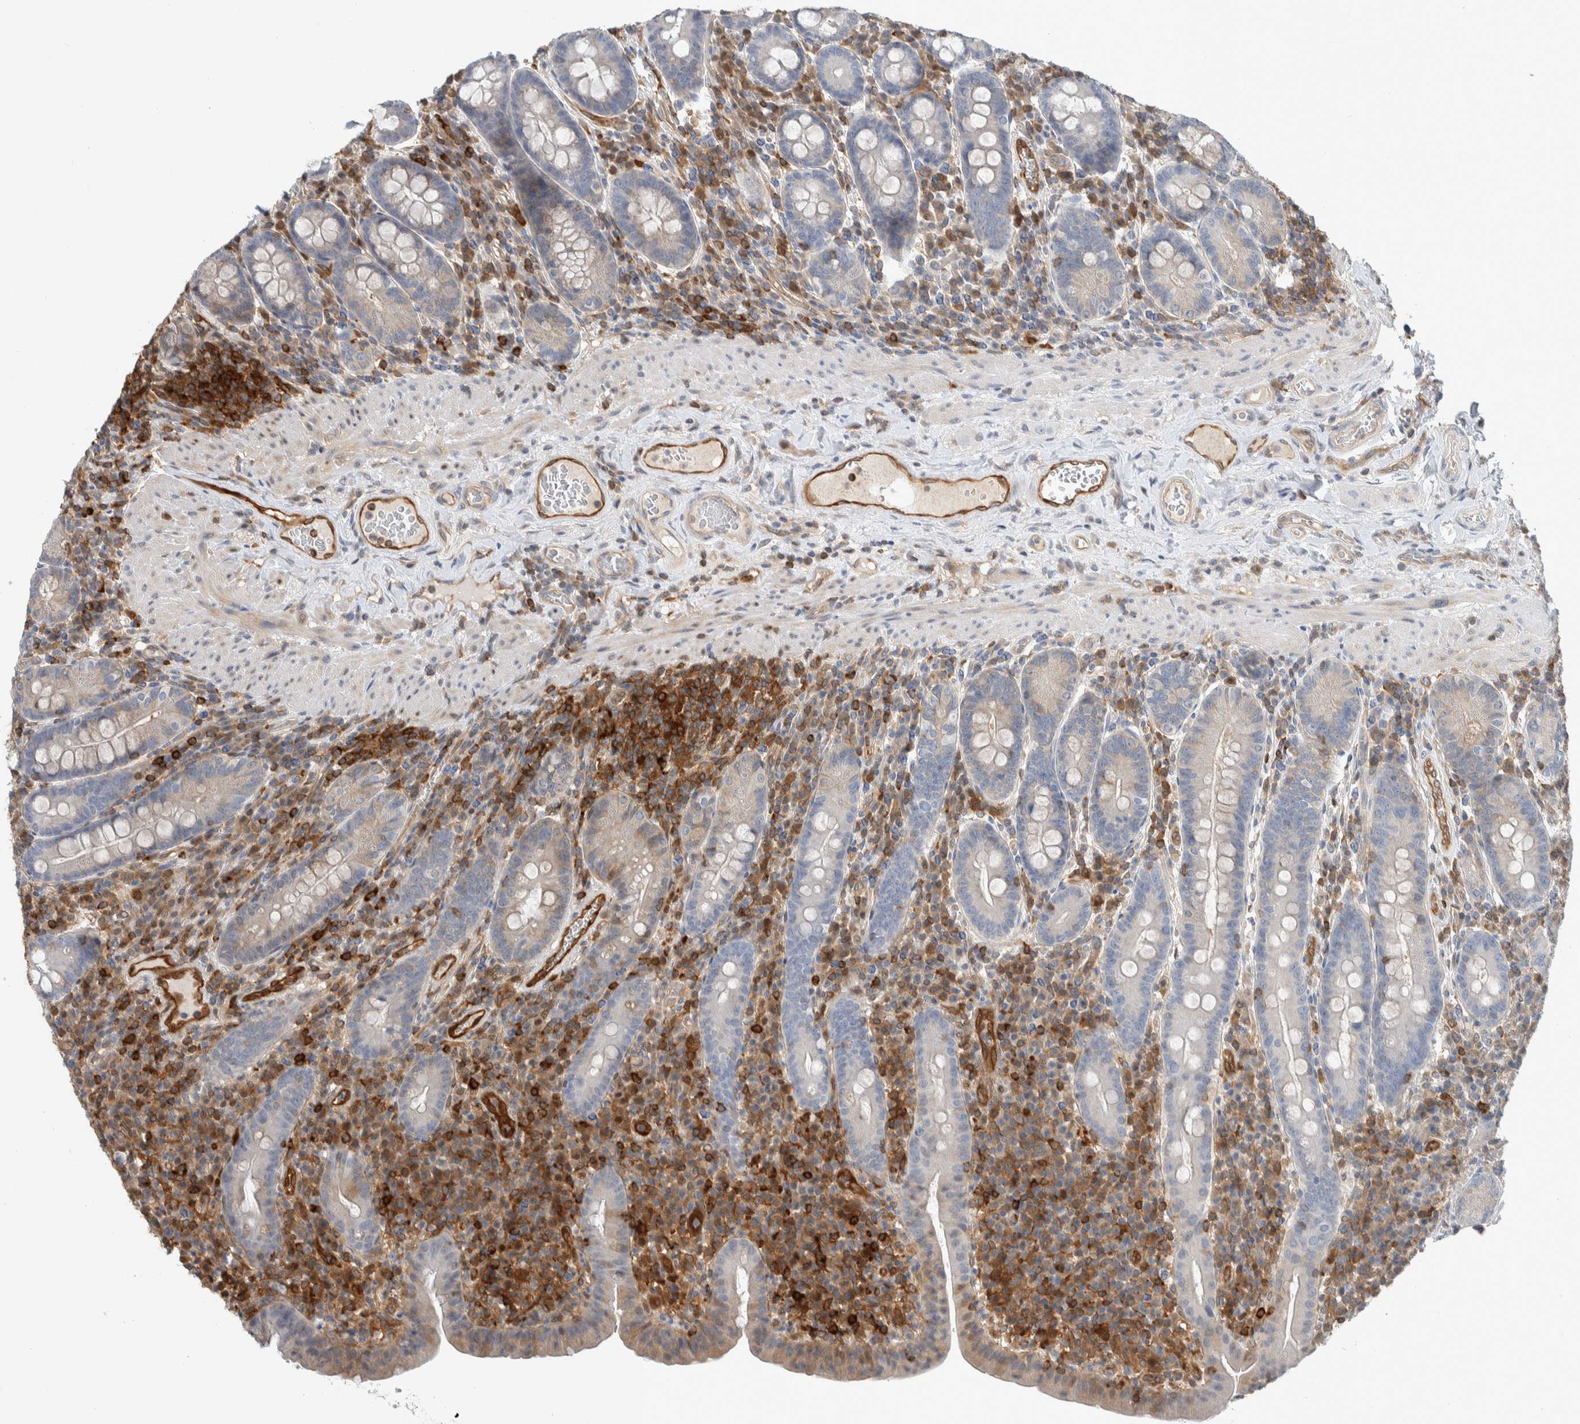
{"staining": {"intensity": "weak", "quantity": "<25%", "location": "cytoplasmic/membranous"}, "tissue": "duodenum", "cell_type": "Glandular cells", "image_type": "normal", "snomed": [{"axis": "morphology", "description": "Normal tissue, NOS"}, {"axis": "morphology", "description": "Adenocarcinoma, NOS"}, {"axis": "topography", "description": "Pancreas"}, {"axis": "topography", "description": "Duodenum"}], "caption": "Human duodenum stained for a protein using immunohistochemistry (IHC) exhibits no staining in glandular cells.", "gene": "NFKB2", "patient": {"sex": "male", "age": 50}}